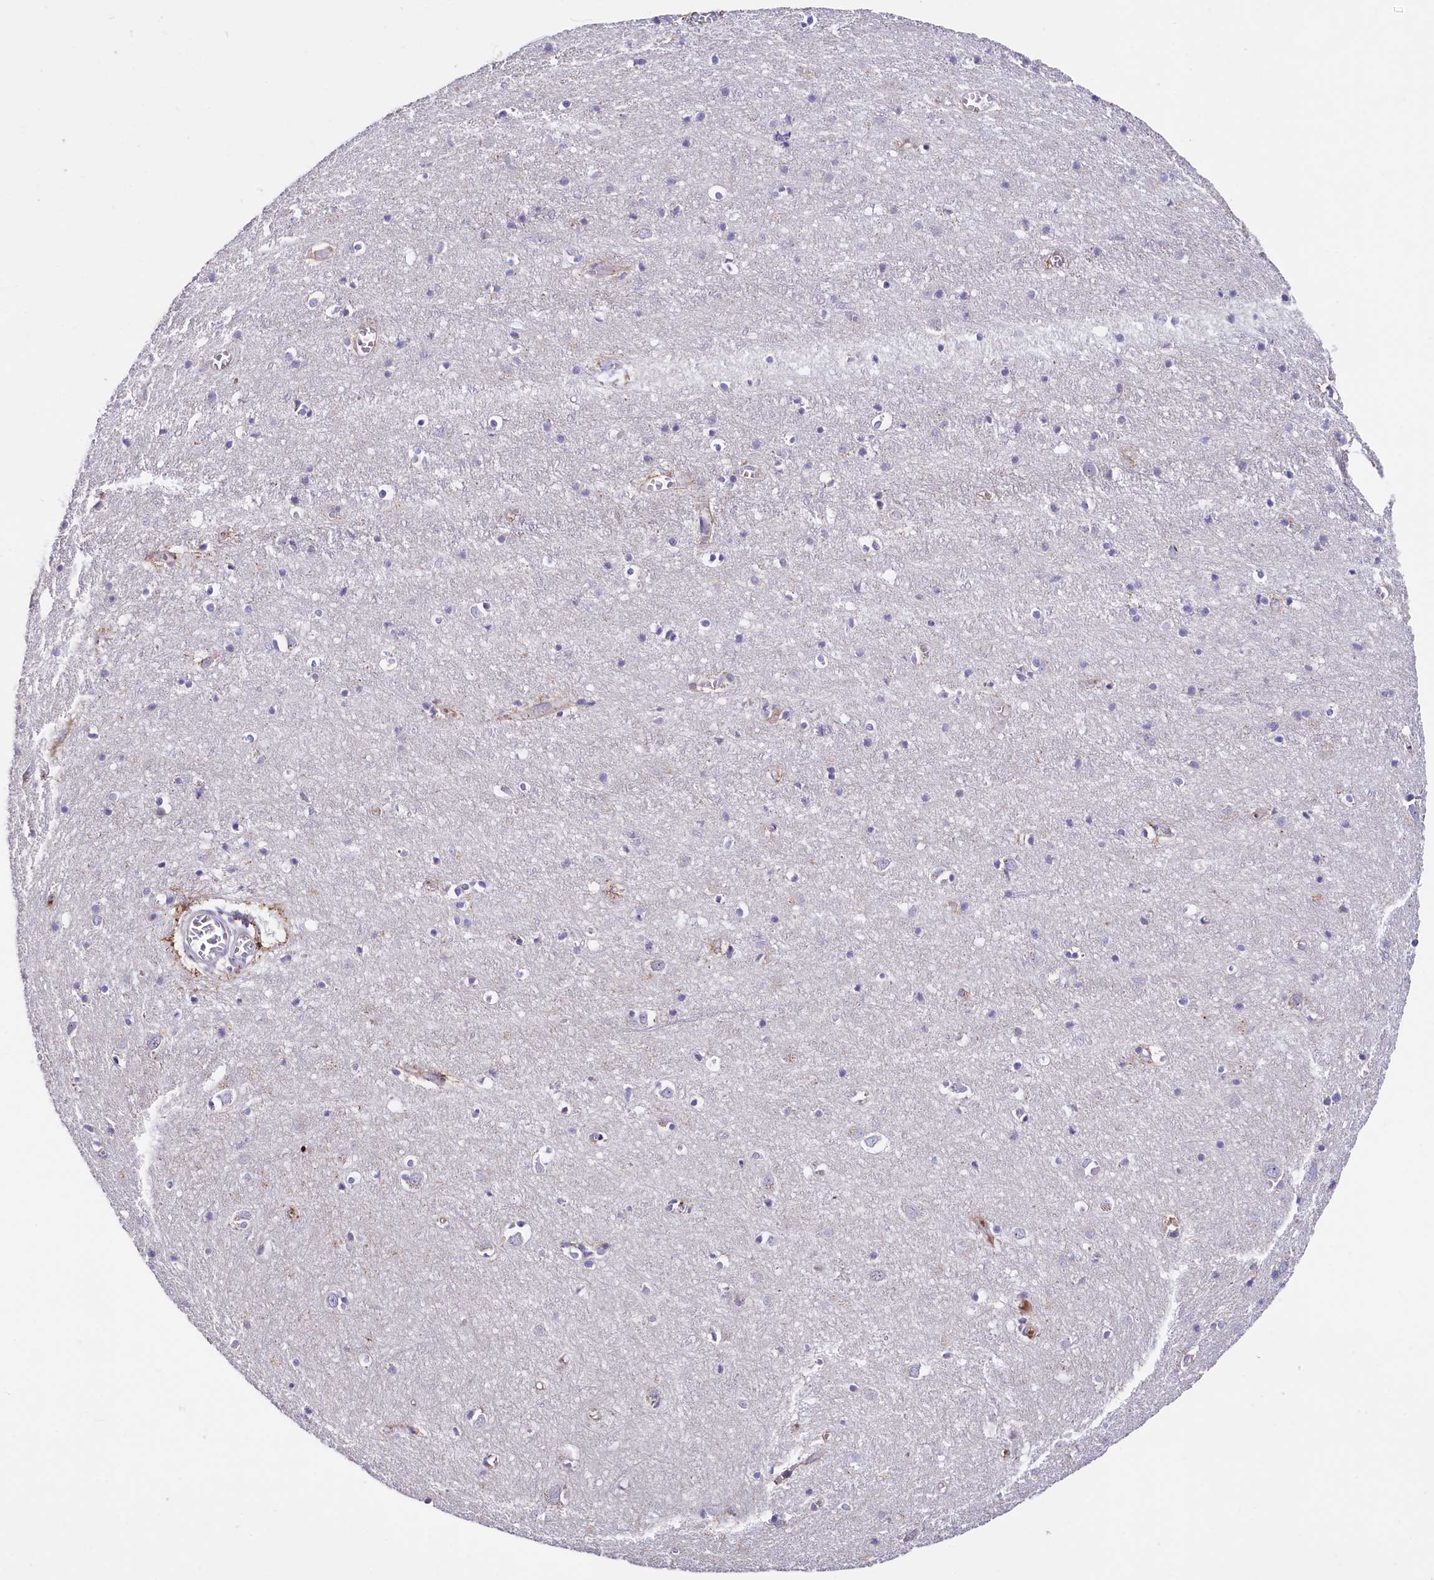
{"staining": {"intensity": "moderate", "quantity": "<25%", "location": "cytoplasmic/membranous"}, "tissue": "cerebral cortex", "cell_type": "Endothelial cells", "image_type": "normal", "snomed": [{"axis": "morphology", "description": "Normal tissue, NOS"}, {"axis": "topography", "description": "Cerebral cortex"}], "caption": "This histopathology image reveals immunohistochemistry staining of normal human cerebral cortex, with low moderate cytoplasmic/membranous expression in approximately <25% of endothelial cells.", "gene": "RPUSD3", "patient": {"sex": "female", "age": 64}}